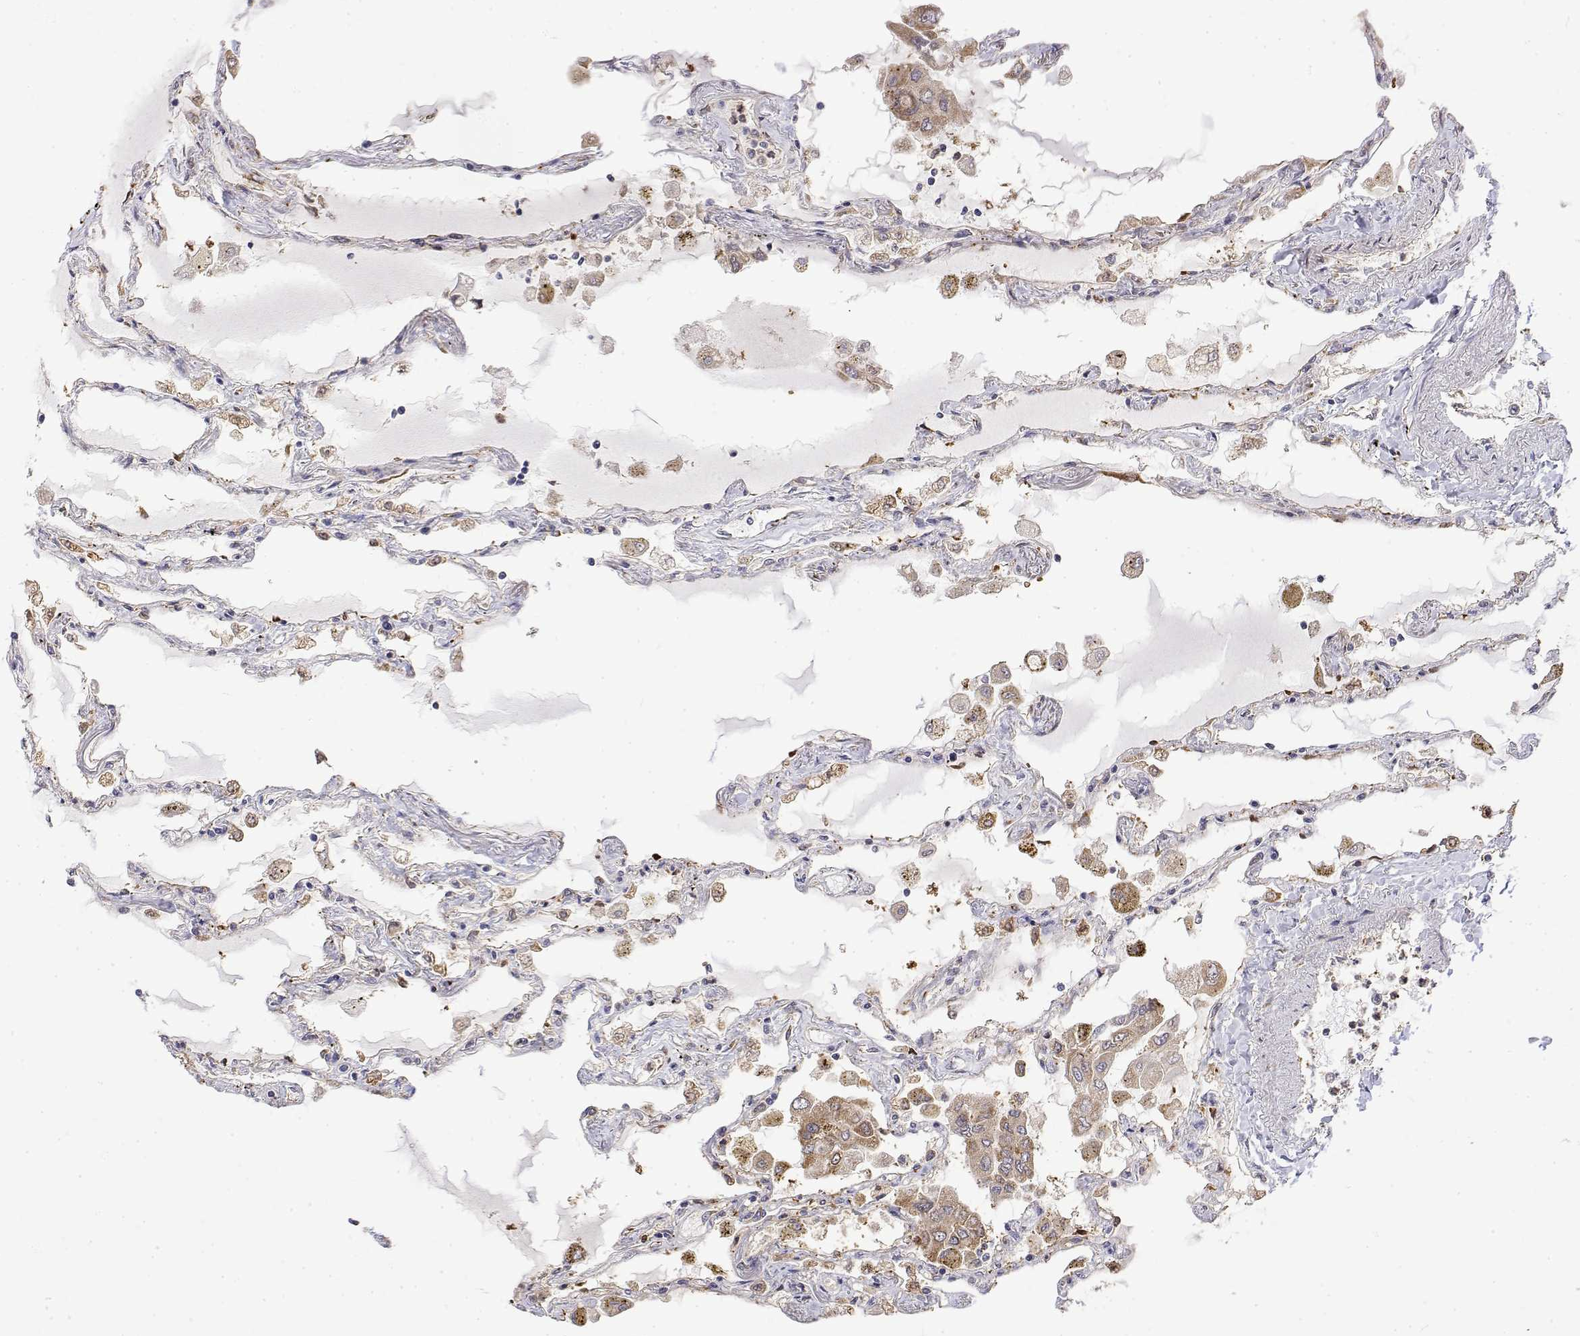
{"staining": {"intensity": "negative", "quantity": "none", "location": "none"}, "tissue": "lung", "cell_type": "Alveolar cells", "image_type": "normal", "snomed": [{"axis": "morphology", "description": "Normal tissue, NOS"}, {"axis": "morphology", "description": "Adenocarcinoma, NOS"}, {"axis": "topography", "description": "Cartilage tissue"}, {"axis": "topography", "description": "Lung"}], "caption": "Immunohistochemistry histopathology image of unremarkable human lung stained for a protein (brown), which demonstrates no expression in alveolar cells.", "gene": "PACSIN2", "patient": {"sex": "female", "age": 67}}